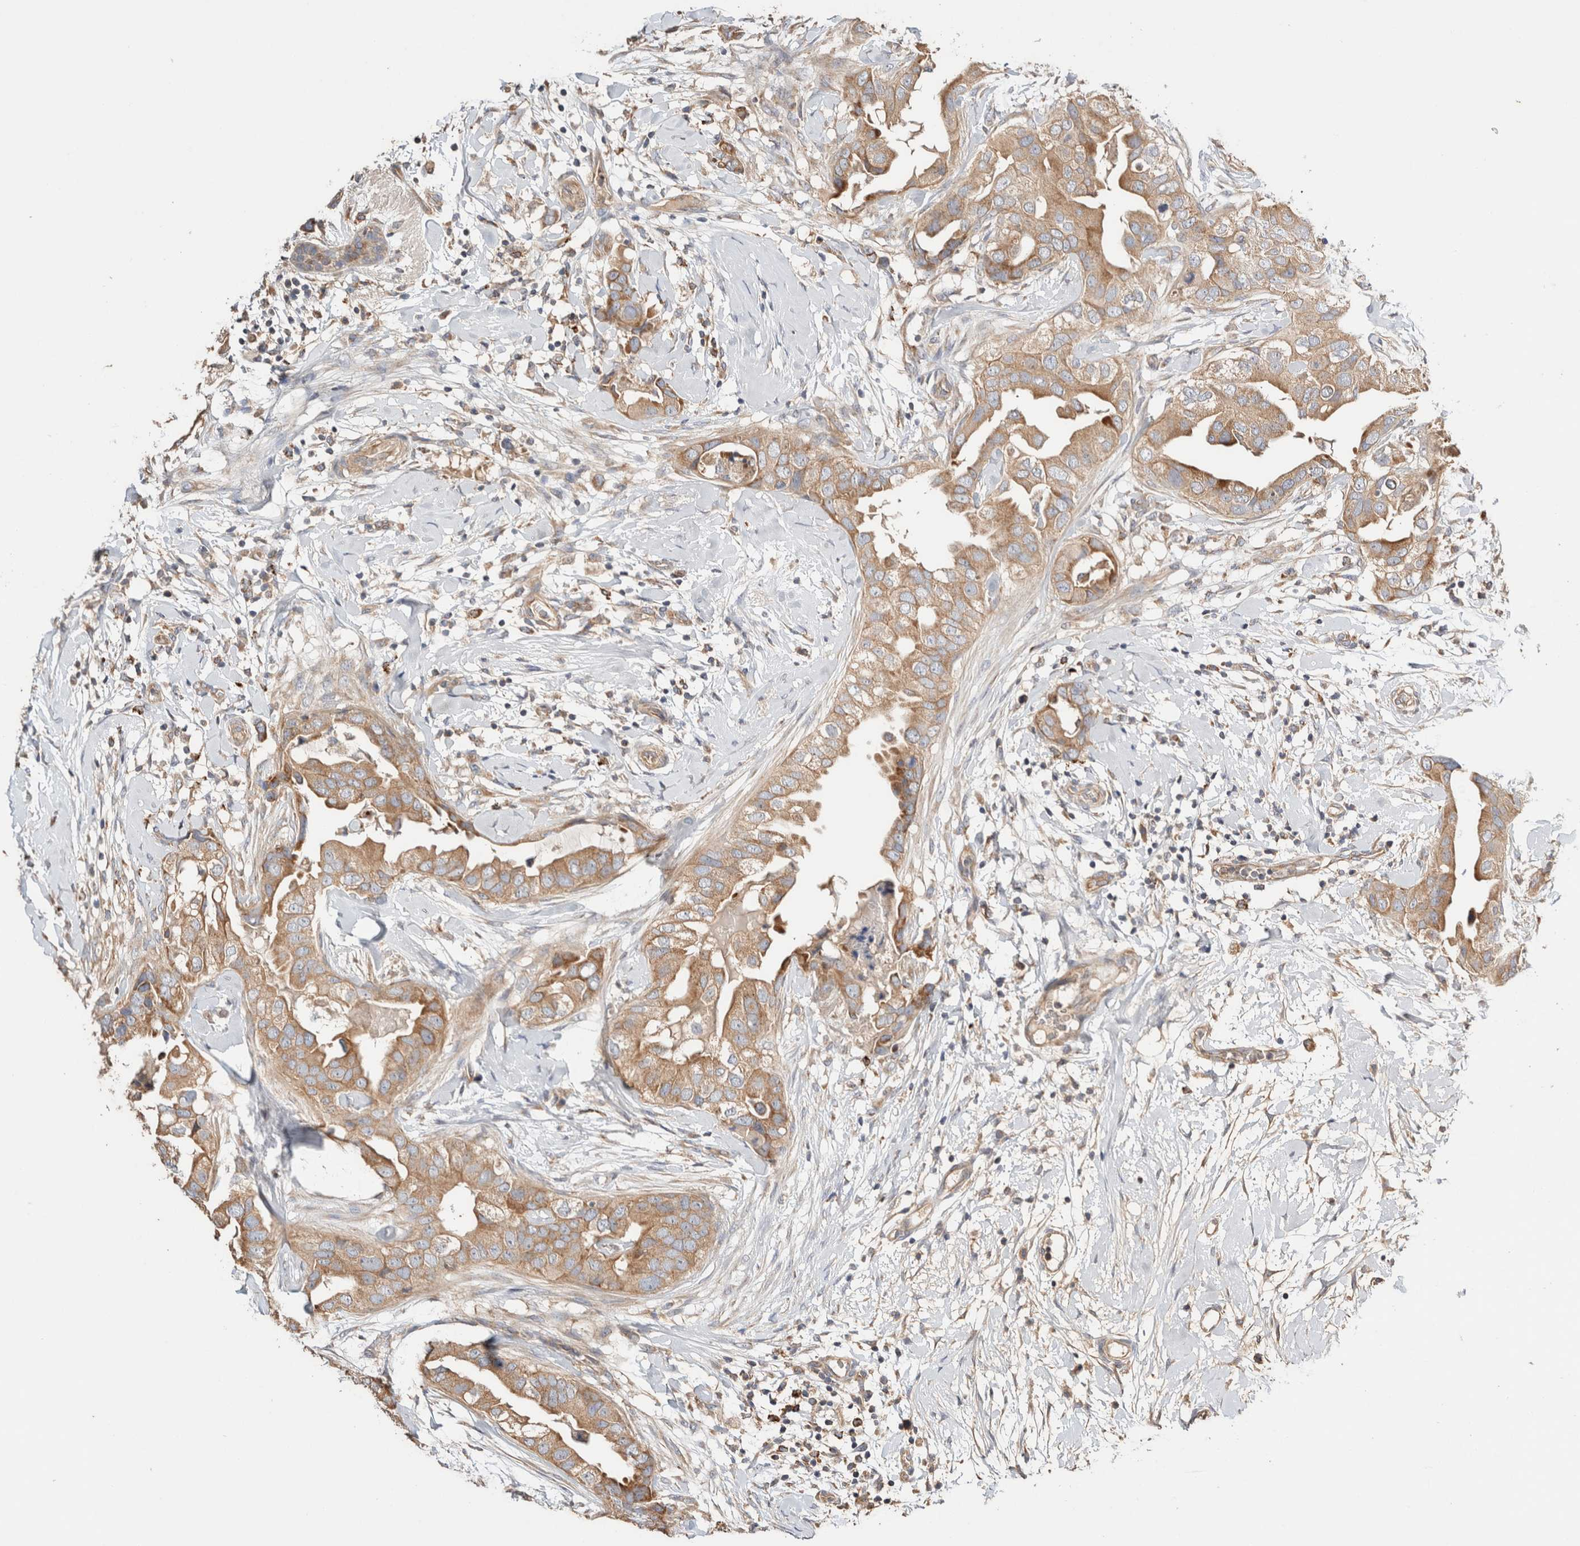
{"staining": {"intensity": "moderate", "quantity": ">75%", "location": "cytoplasmic/membranous"}, "tissue": "breast cancer", "cell_type": "Tumor cells", "image_type": "cancer", "snomed": [{"axis": "morphology", "description": "Duct carcinoma"}, {"axis": "topography", "description": "Breast"}], "caption": "DAB (3,3'-diaminobenzidine) immunohistochemical staining of human breast cancer reveals moderate cytoplasmic/membranous protein expression in about >75% of tumor cells.", "gene": "B3GNTL1", "patient": {"sex": "female", "age": 40}}